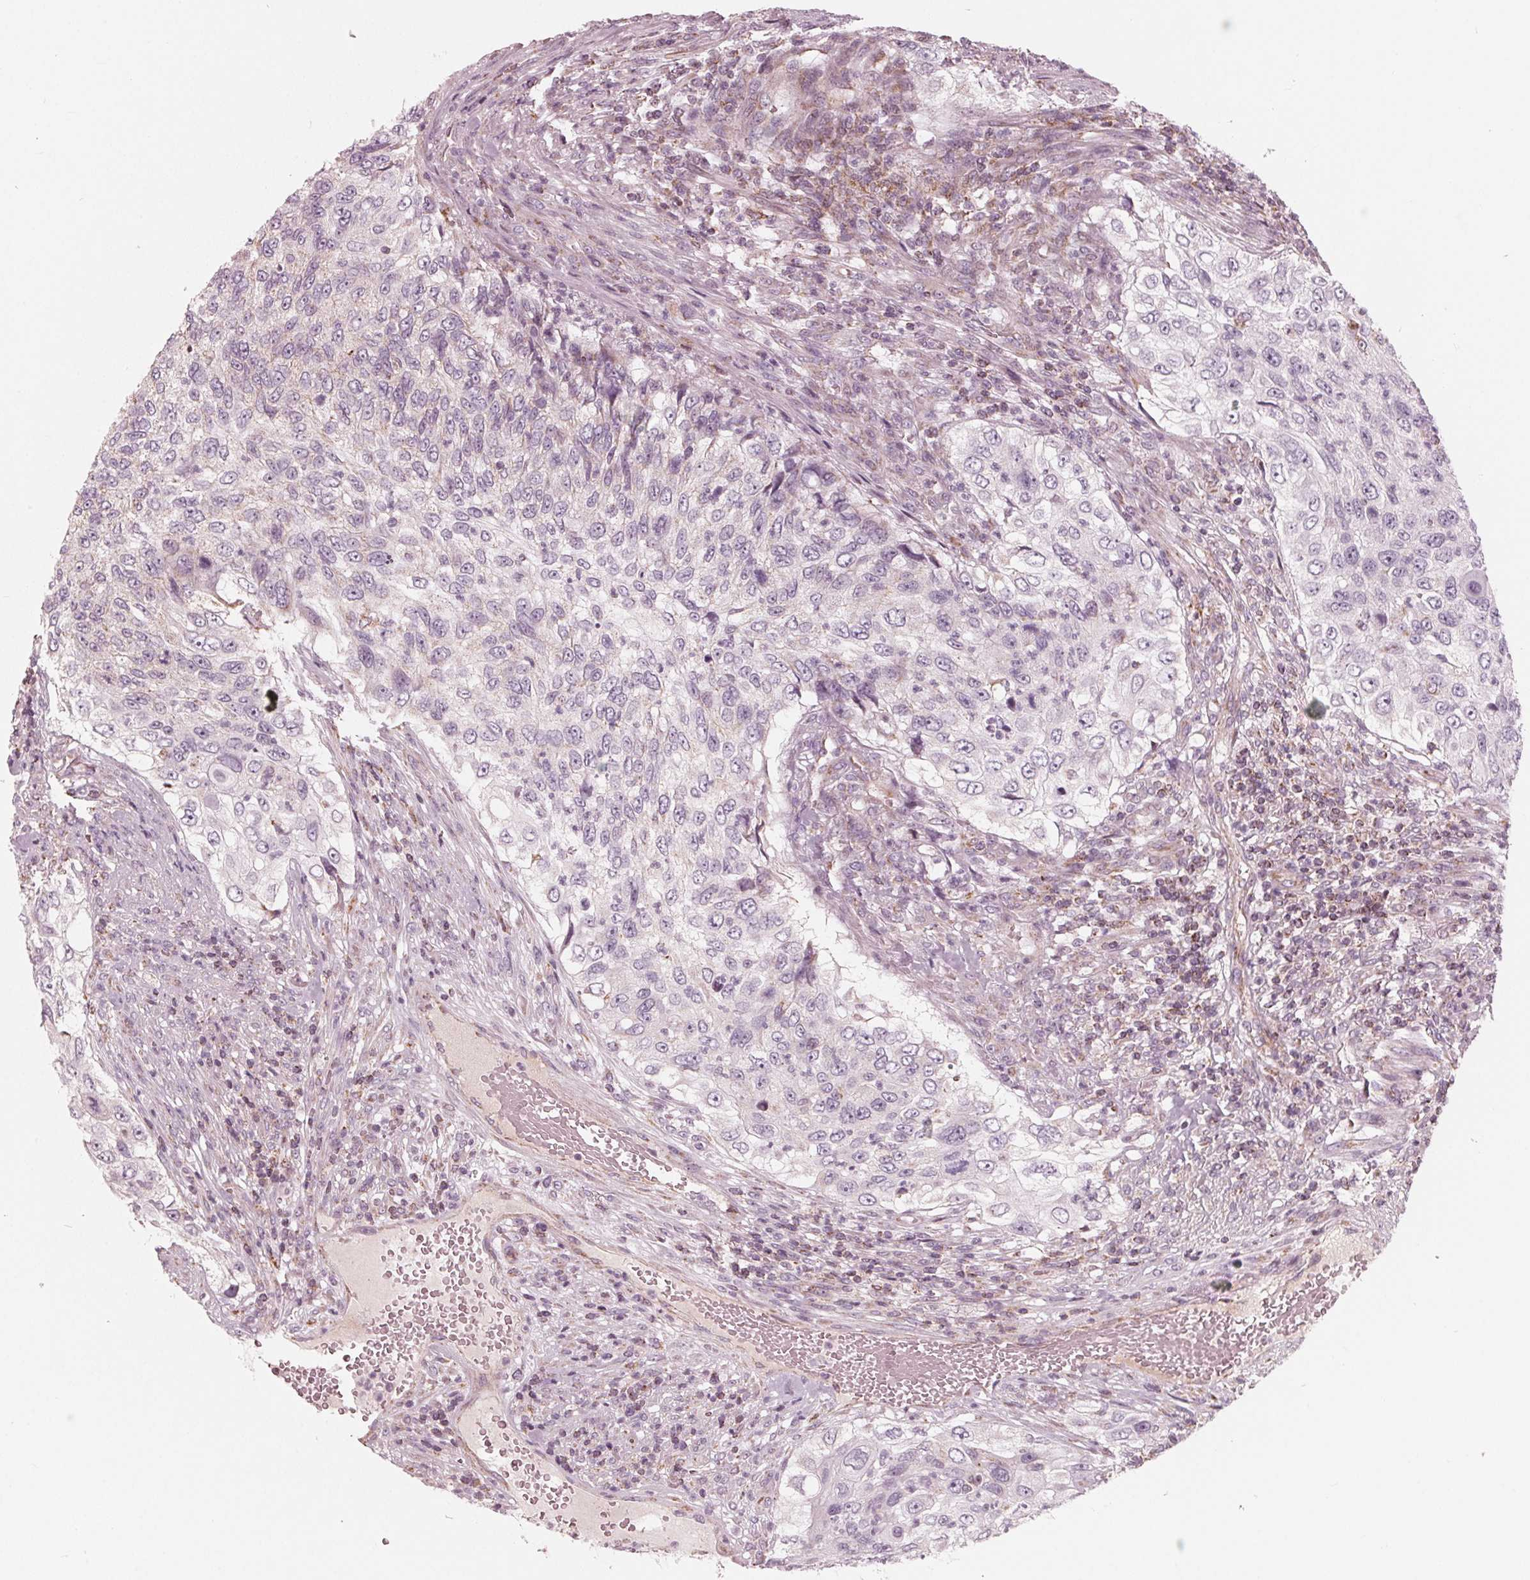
{"staining": {"intensity": "negative", "quantity": "none", "location": "none"}, "tissue": "urothelial cancer", "cell_type": "Tumor cells", "image_type": "cancer", "snomed": [{"axis": "morphology", "description": "Urothelial carcinoma, High grade"}, {"axis": "topography", "description": "Urinary bladder"}], "caption": "Urothelial cancer stained for a protein using immunohistochemistry reveals no expression tumor cells.", "gene": "DCAF4L2", "patient": {"sex": "female", "age": 60}}